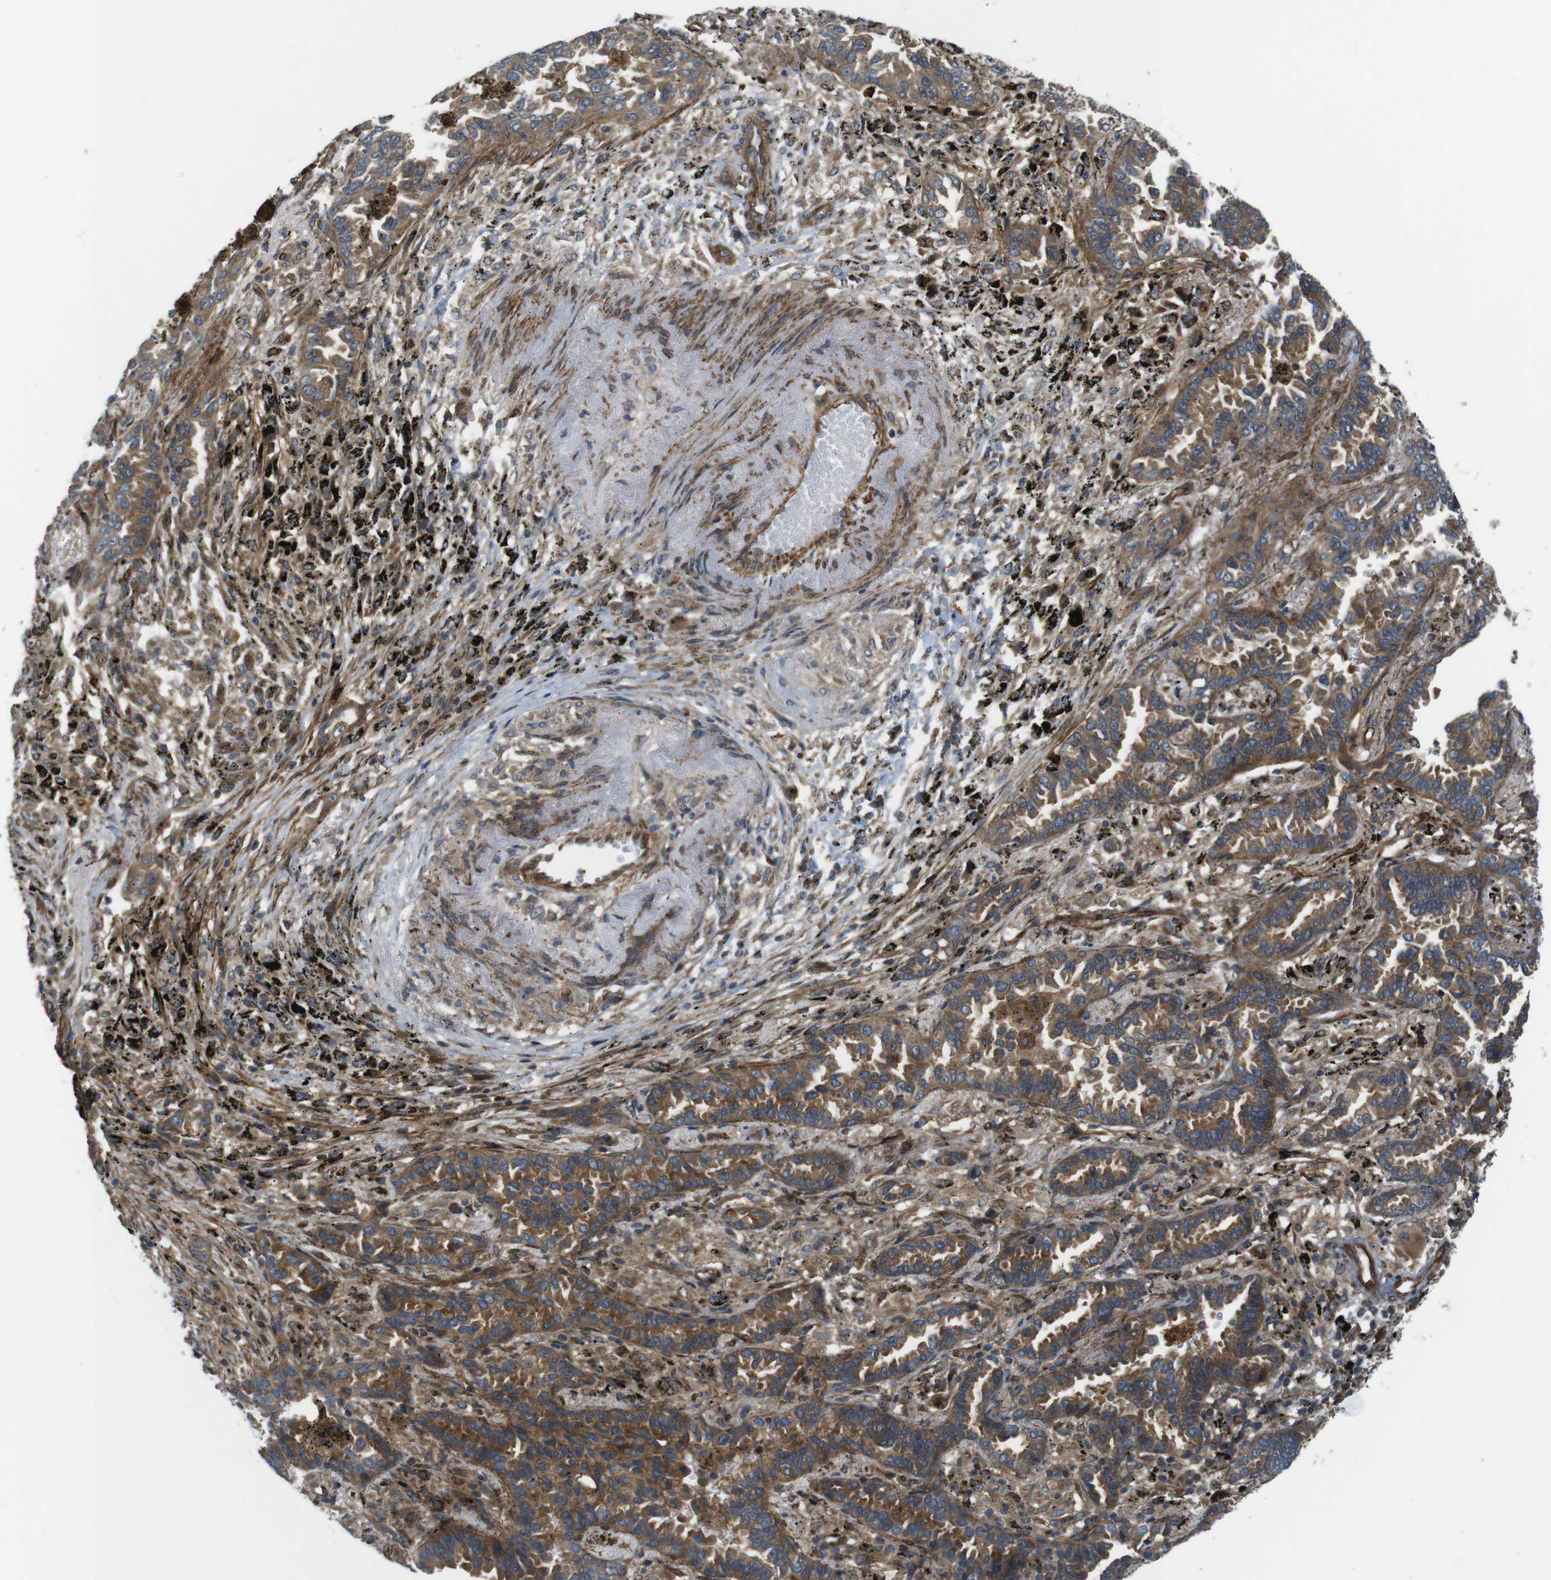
{"staining": {"intensity": "strong", "quantity": ">75%", "location": "cytoplasmic/membranous"}, "tissue": "lung cancer", "cell_type": "Tumor cells", "image_type": "cancer", "snomed": [{"axis": "morphology", "description": "Normal tissue, NOS"}, {"axis": "morphology", "description": "Adenocarcinoma, NOS"}, {"axis": "topography", "description": "Lung"}], "caption": "The photomicrograph reveals a brown stain indicating the presence of a protein in the cytoplasmic/membranous of tumor cells in lung cancer.", "gene": "TSC1", "patient": {"sex": "male", "age": 59}}